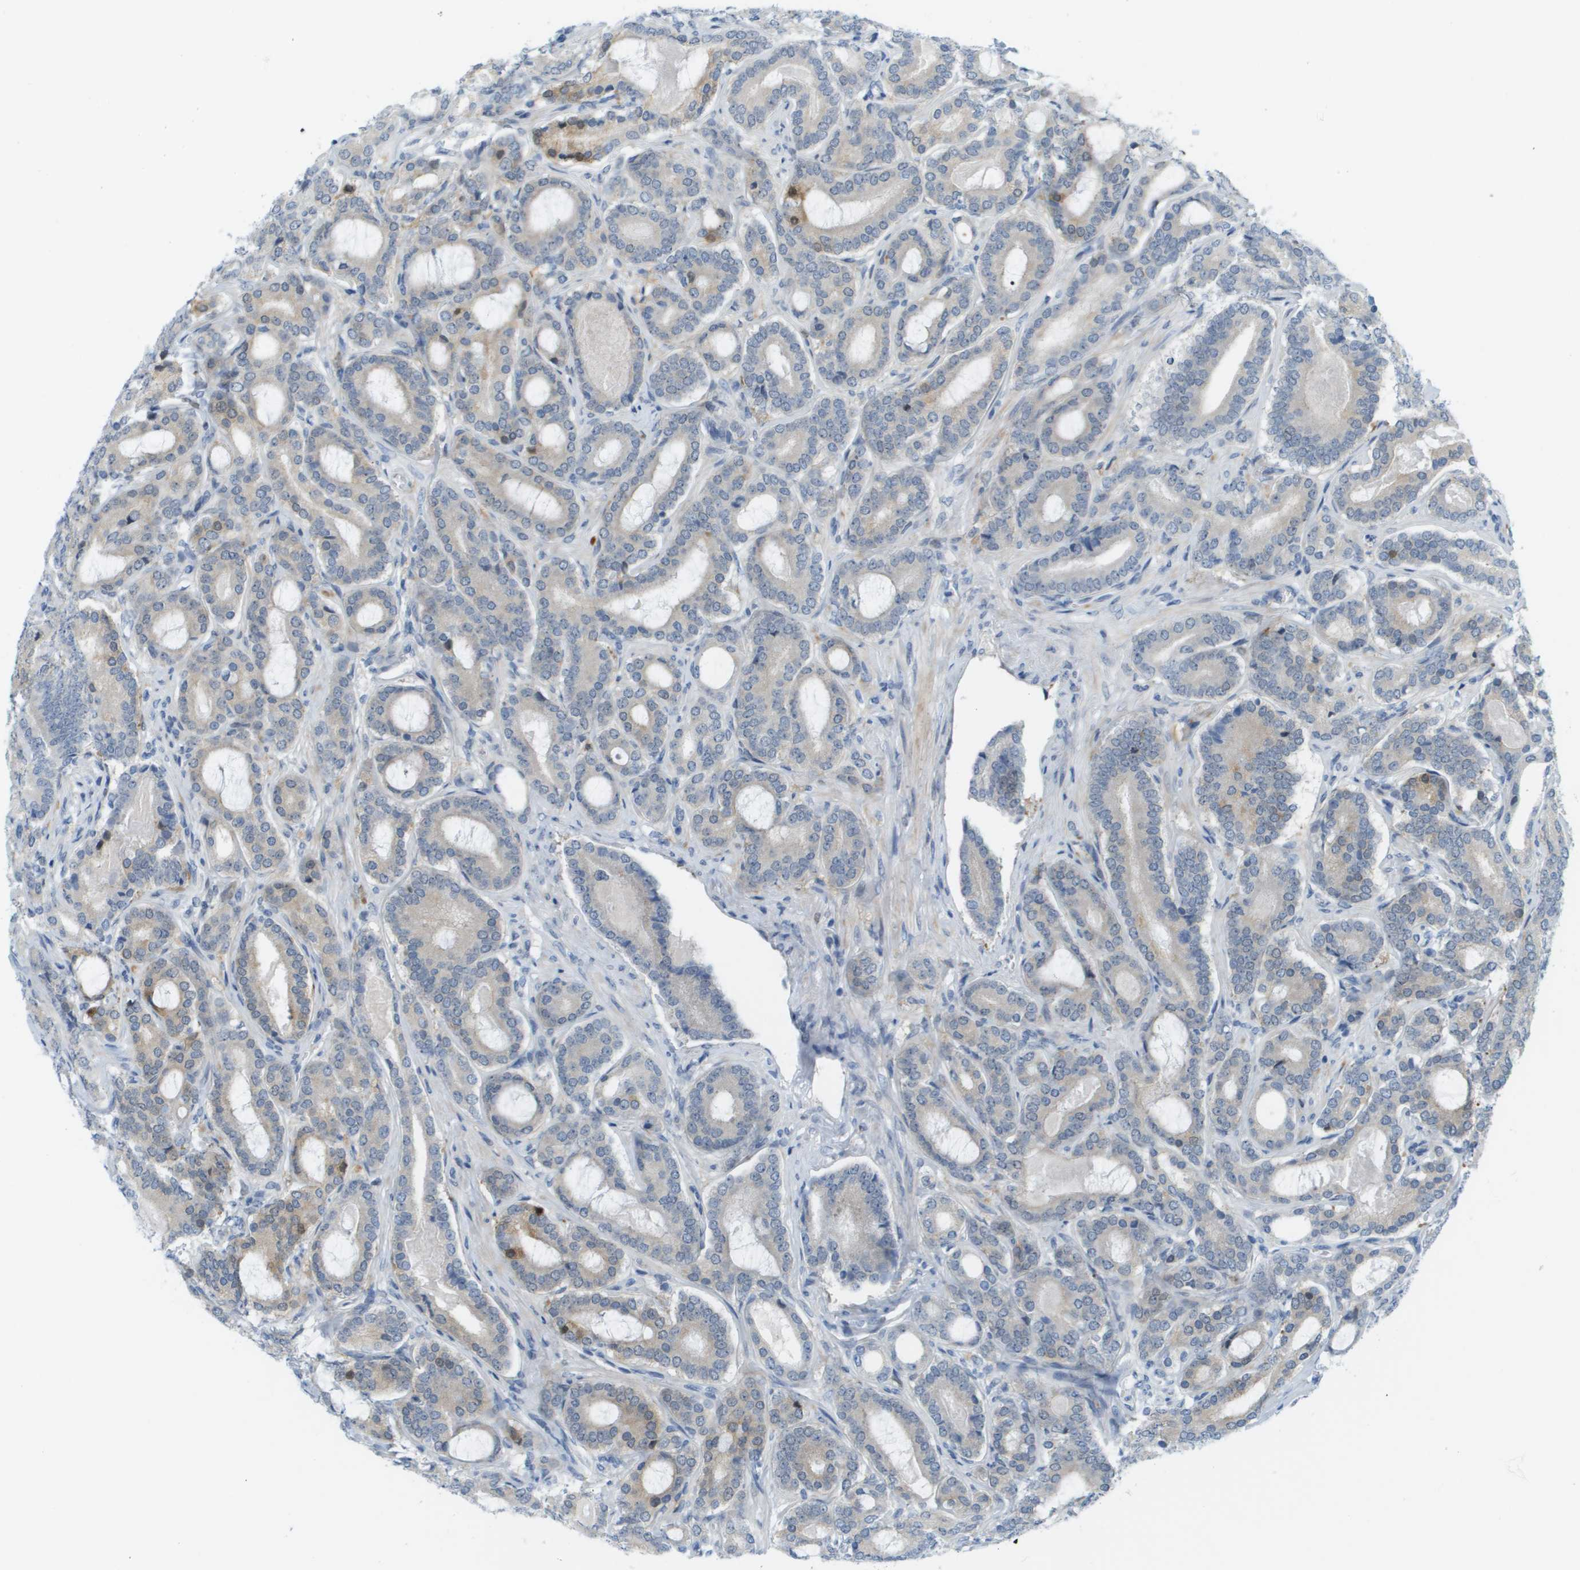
{"staining": {"intensity": "moderate", "quantity": "<25%", "location": "cytoplasmic/membranous"}, "tissue": "prostate cancer", "cell_type": "Tumor cells", "image_type": "cancer", "snomed": [{"axis": "morphology", "description": "Adenocarcinoma, High grade"}, {"axis": "topography", "description": "Prostate"}], "caption": "Moderate cytoplasmic/membranous staining for a protein is appreciated in about <25% of tumor cells of prostate cancer (adenocarcinoma (high-grade)) using IHC.", "gene": "CUL9", "patient": {"sex": "male", "age": 60}}